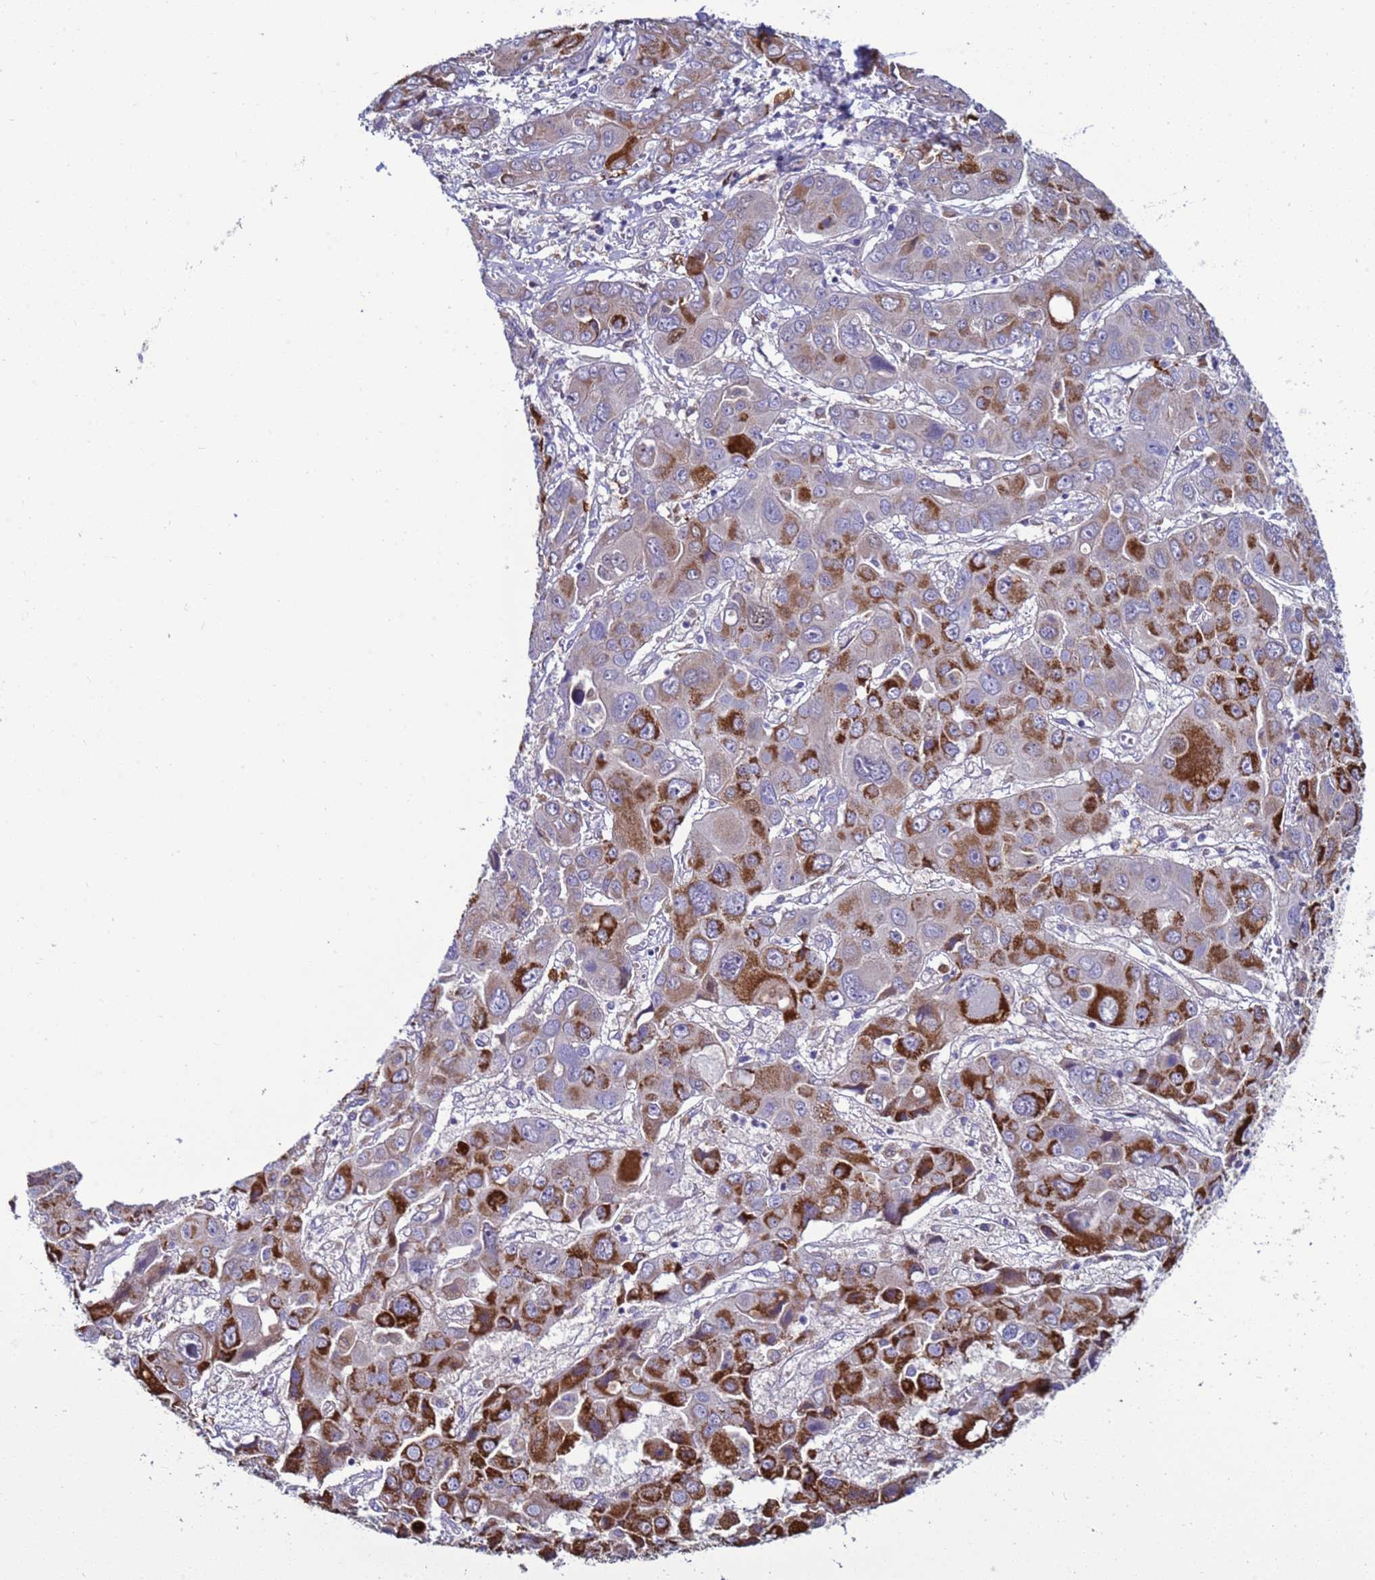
{"staining": {"intensity": "strong", "quantity": "25%-75%", "location": "cytoplasmic/membranous"}, "tissue": "liver cancer", "cell_type": "Tumor cells", "image_type": "cancer", "snomed": [{"axis": "morphology", "description": "Cholangiocarcinoma"}, {"axis": "topography", "description": "Liver"}], "caption": "Protein positivity by immunohistochemistry (IHC) demonstrates strong cytoplasmic/membranous staining in about 25%-75% of tumor cells in liver cancer (cholangiocarcinoma).", "gene": "NAT2", "patient": {"sex": "male", "age": 67}}